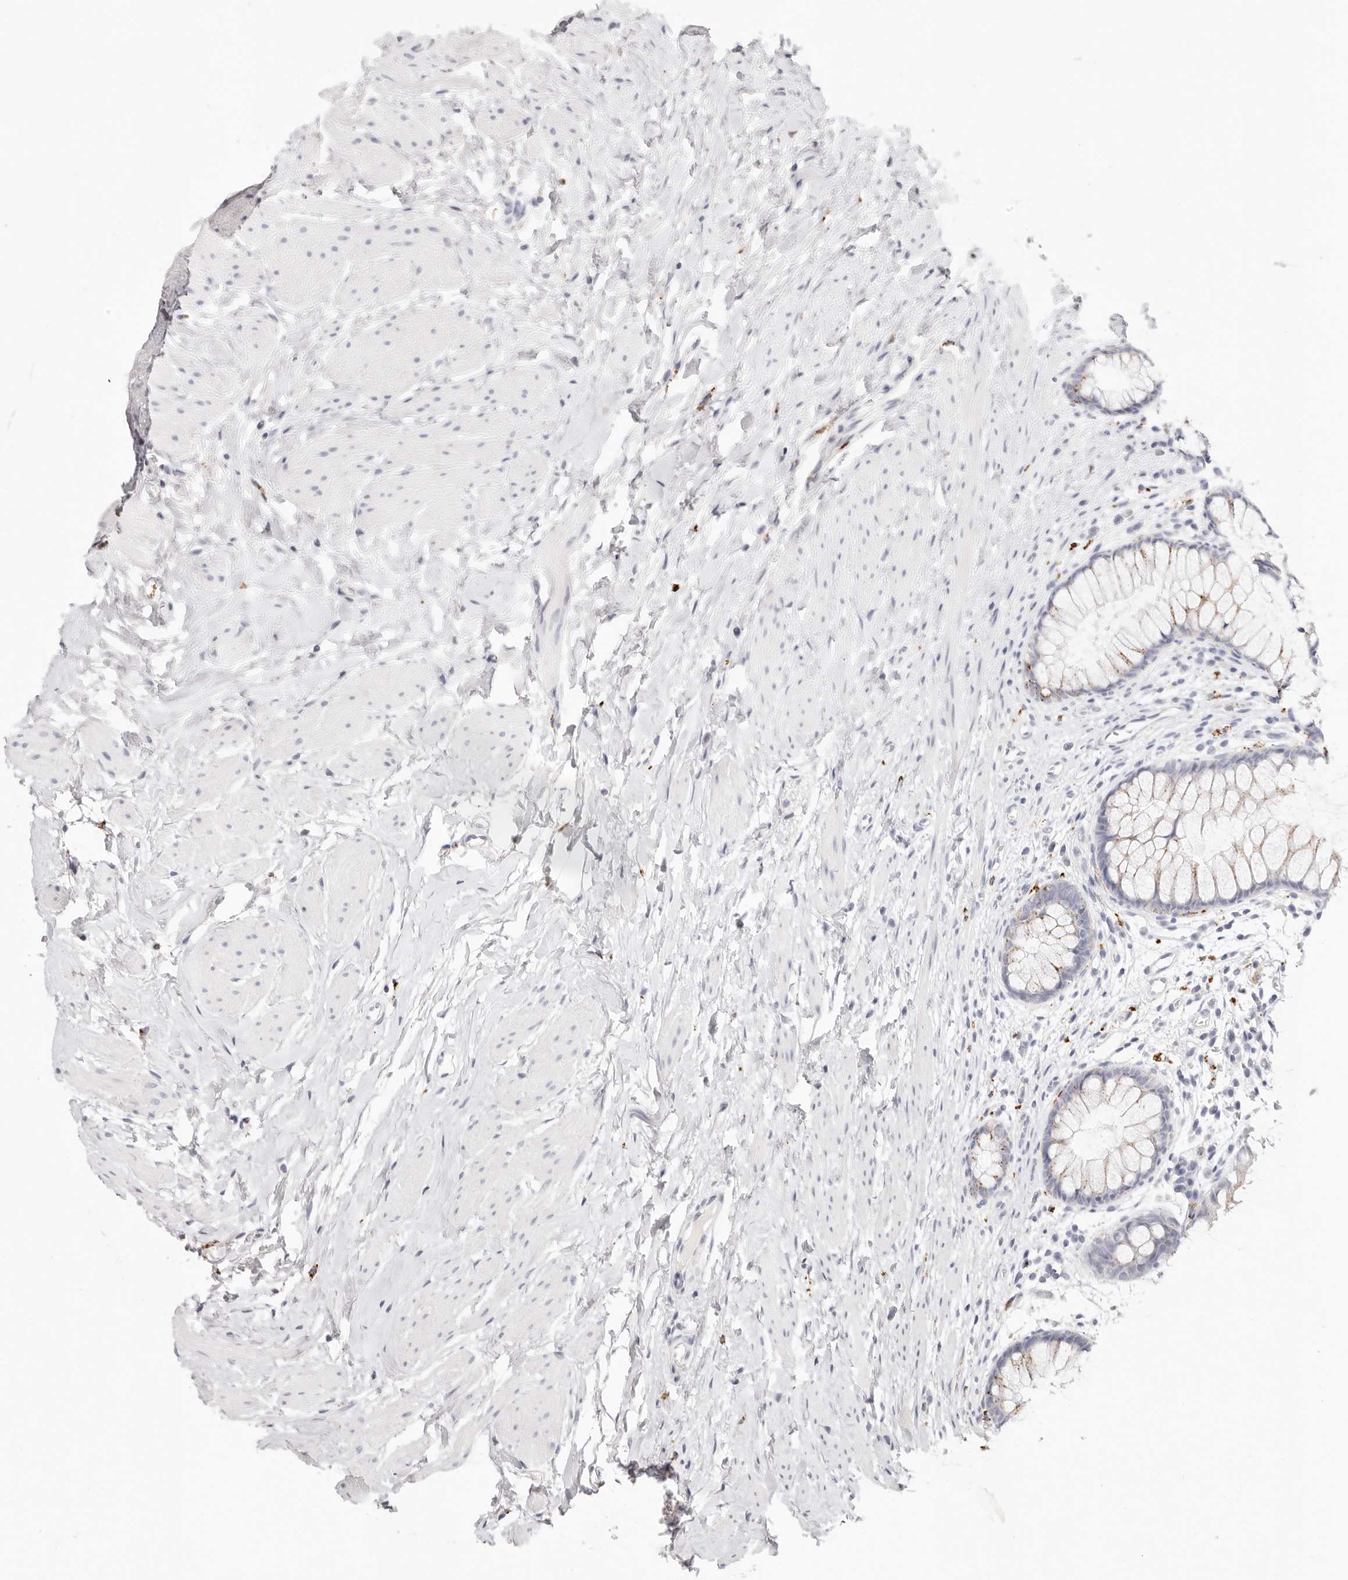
{"staining": {"intensity": "negative", "quantity": "none", "location": "none"}, "tissue": "colon", "cell_type": "Endothelial cells", "image_type": "normal", "snomed": [{"axis": "morphology", "description": "Normal tissue, NOS"}, {"axis": "topography", "description": "Colon"}], "caption": "Immunohistochemistry (IHC) image of normal colon: human colon stained with DAB shows no significant protein positivity in endothelial cells. The staining was performed using DAB to visualize the protein expression in brown, while the nuclei were stained in blue with hematoxylin (Magnification: 20x).", "gene": "STKLD1", "patient": {"sex": "female", "age": 62}}